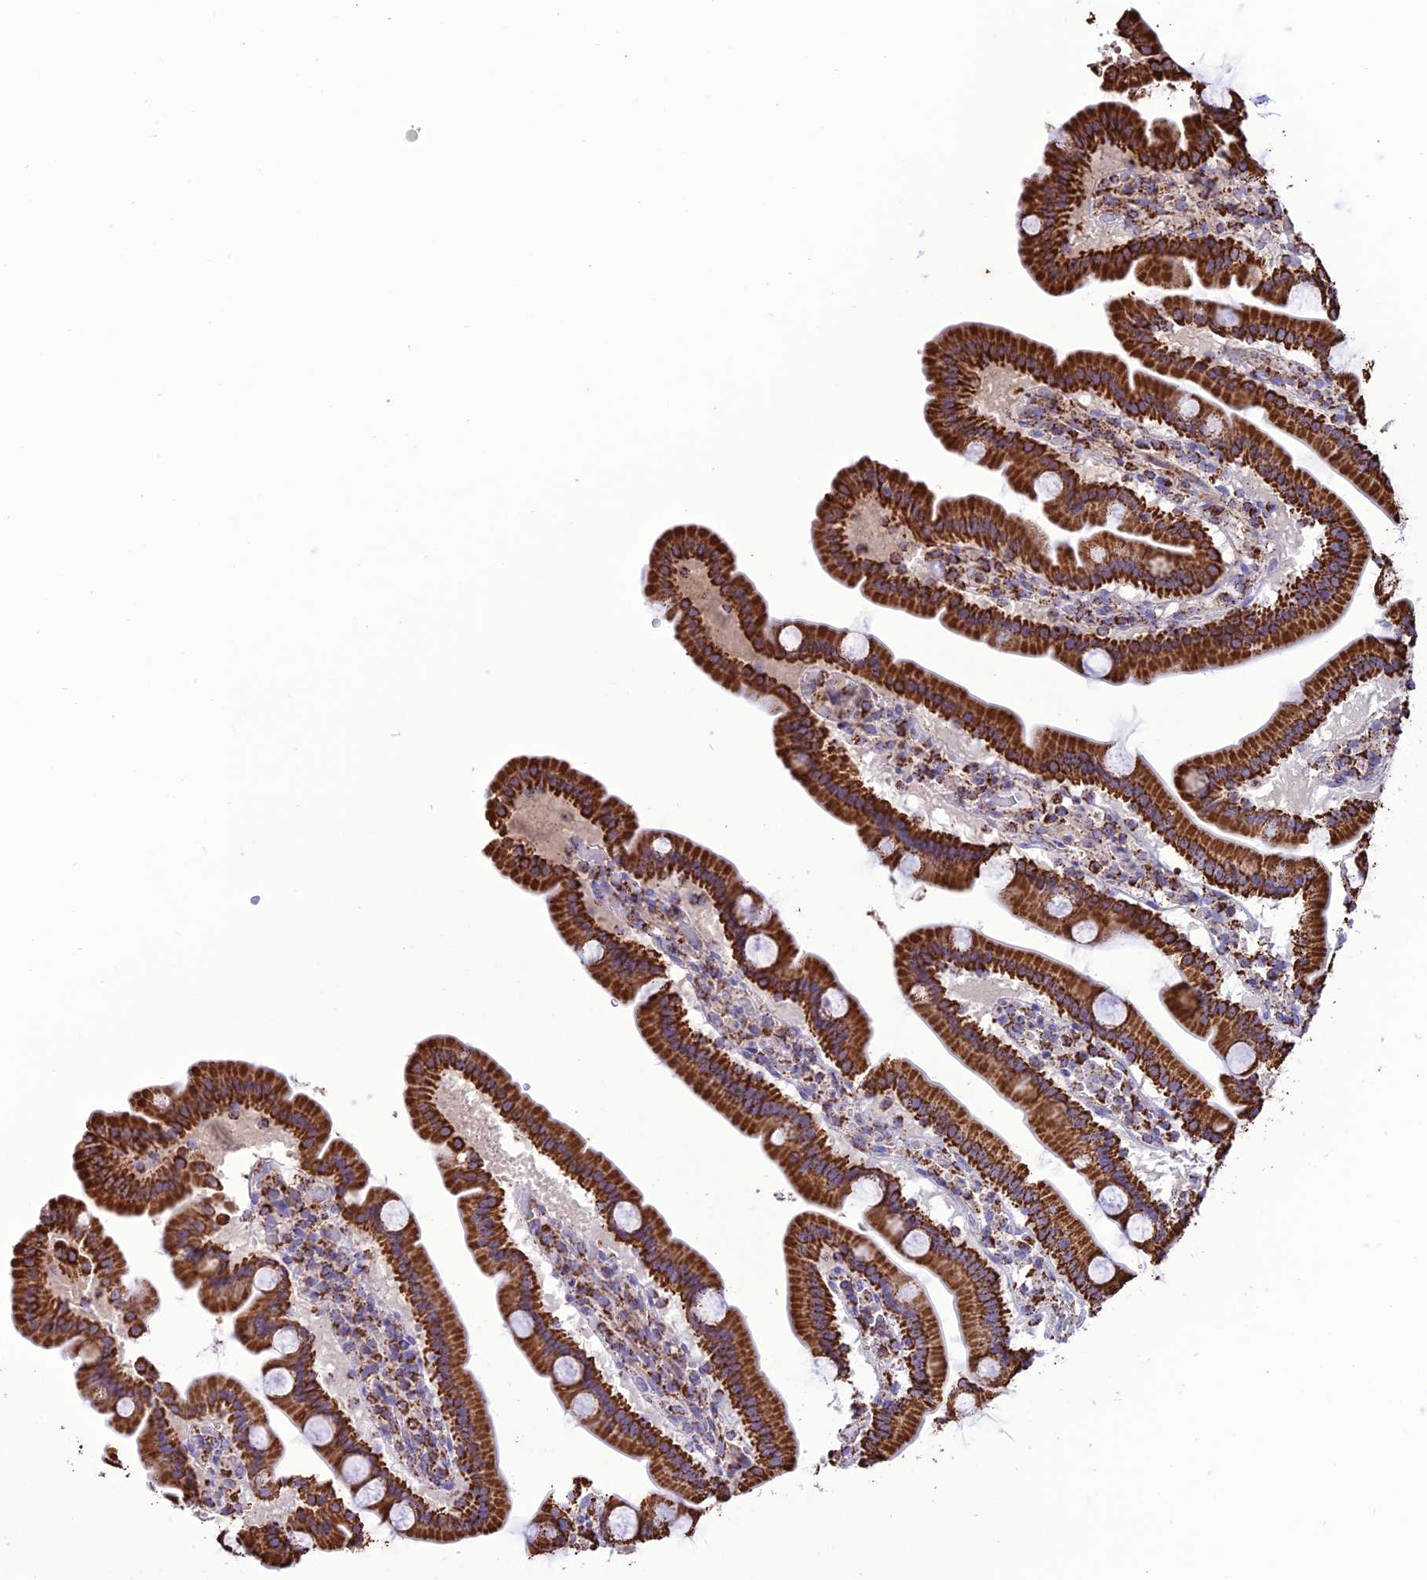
{"staining": {"intensity": "strong", "quantity": ">75%", "location": "cytoplasmic/membranous"}, "tissue": "duodenum", "cell_type": "Glandular cells", "image_type": "normal", "snomed": [{"axis": "morphology", "description": "Normal tissue, NOS"}, {"axis": "topography", "description": "Duodenum"}], "caption": "This micrograph displays benign duodenum stained with immunohistochemistry (IHC) to label a protein in brown. The cytoplasmic/membranous of glandular cells show strong positivity for the protein. Nuclei are counter-stained blue.", "gene": "NDUFAF1", "patient": {"sex": "male", "age": 55}}